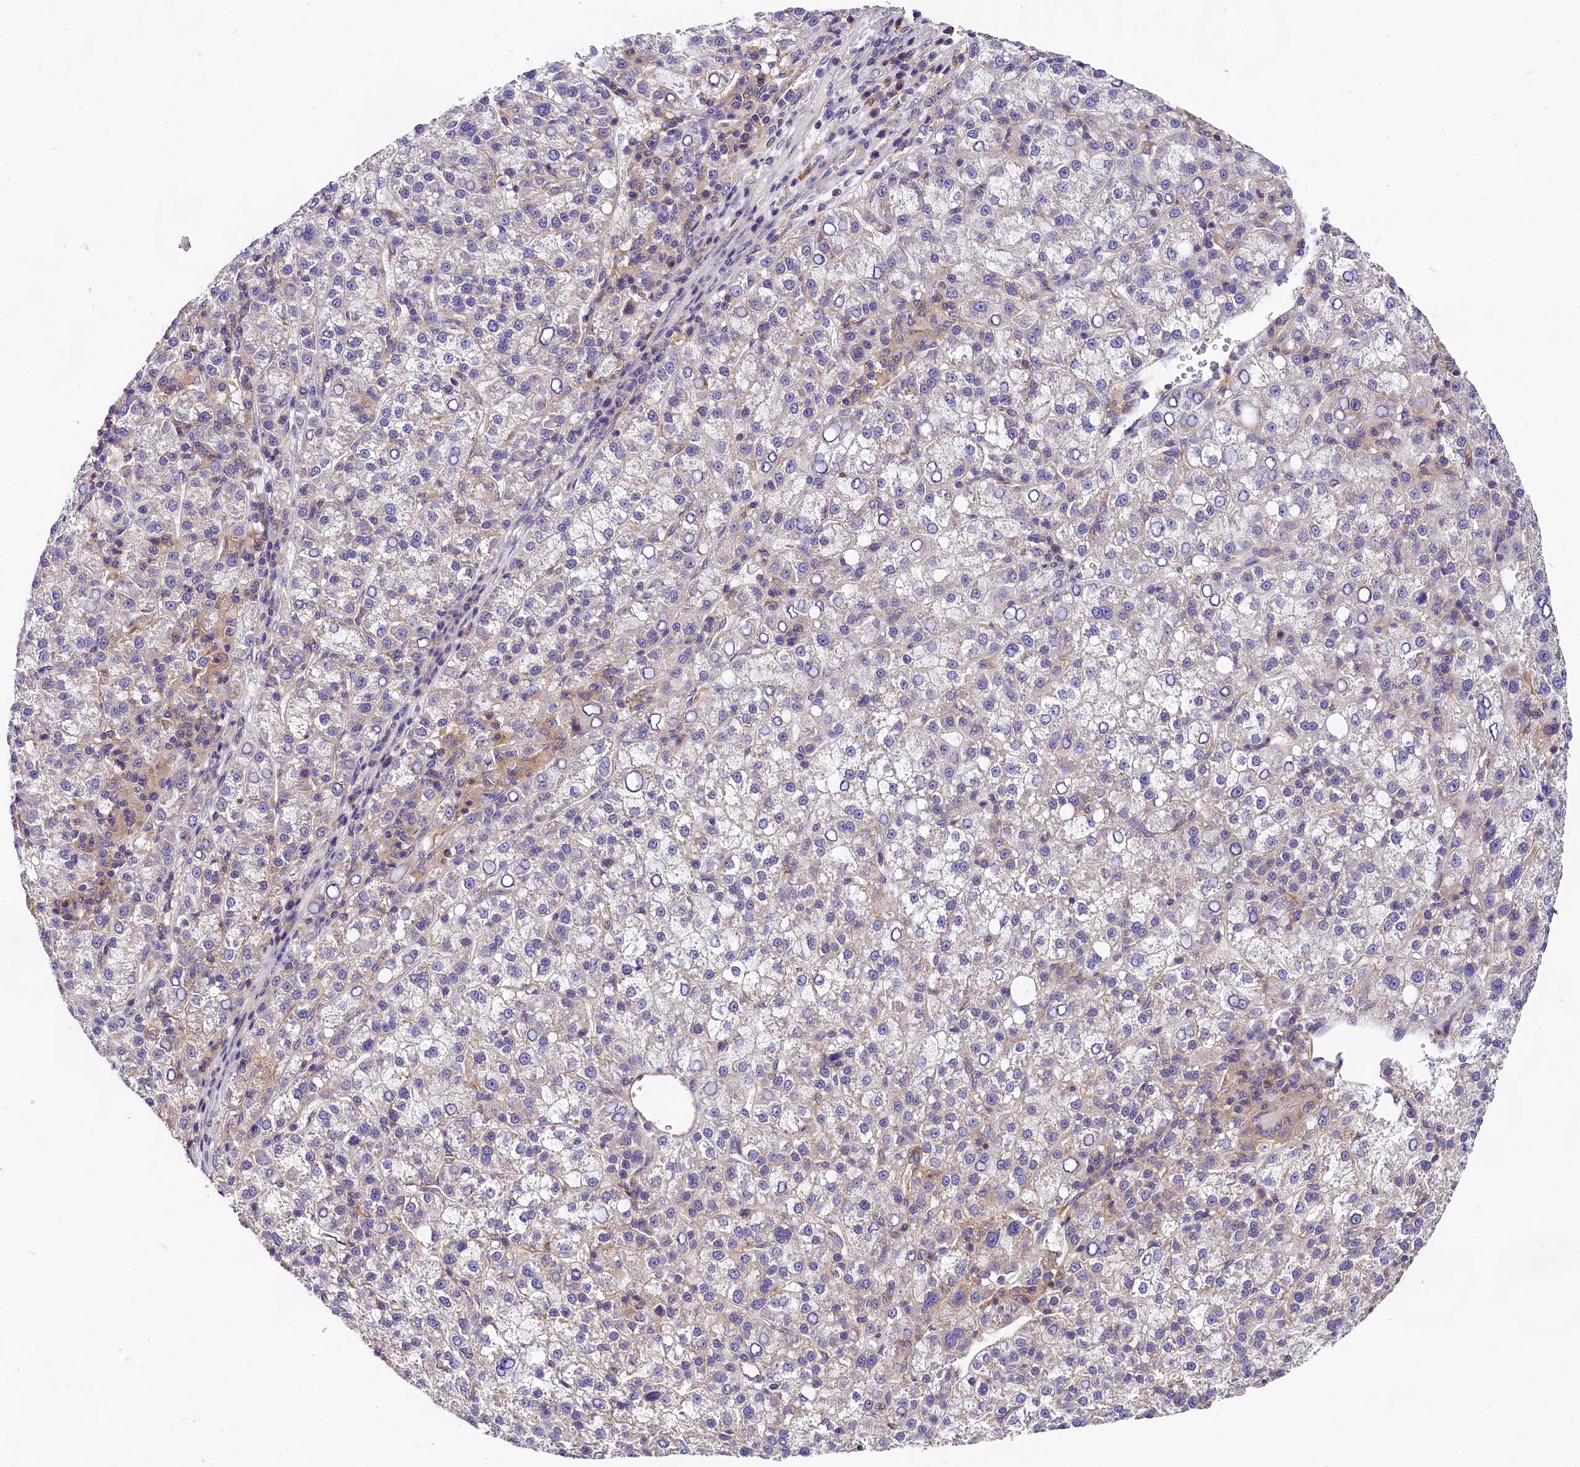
{"staining": {"intensity": "negative", "quantity": "none", "location": "none"}, "tissue": "liver cancer", "cell_type": "Tumor cells", "image_type": "cancer", "snomed": [{"axis": "morphology", "description": "Carcinoma, Hepatocellular, NOS"}, {"axis": "topography", "description": "Liver"}], "caption": "Tumor cells show no significant positivity in liver hepatocellular carcinoma.", "gene": "OAS3", "patient": {"sex": "female", "age": 58}}